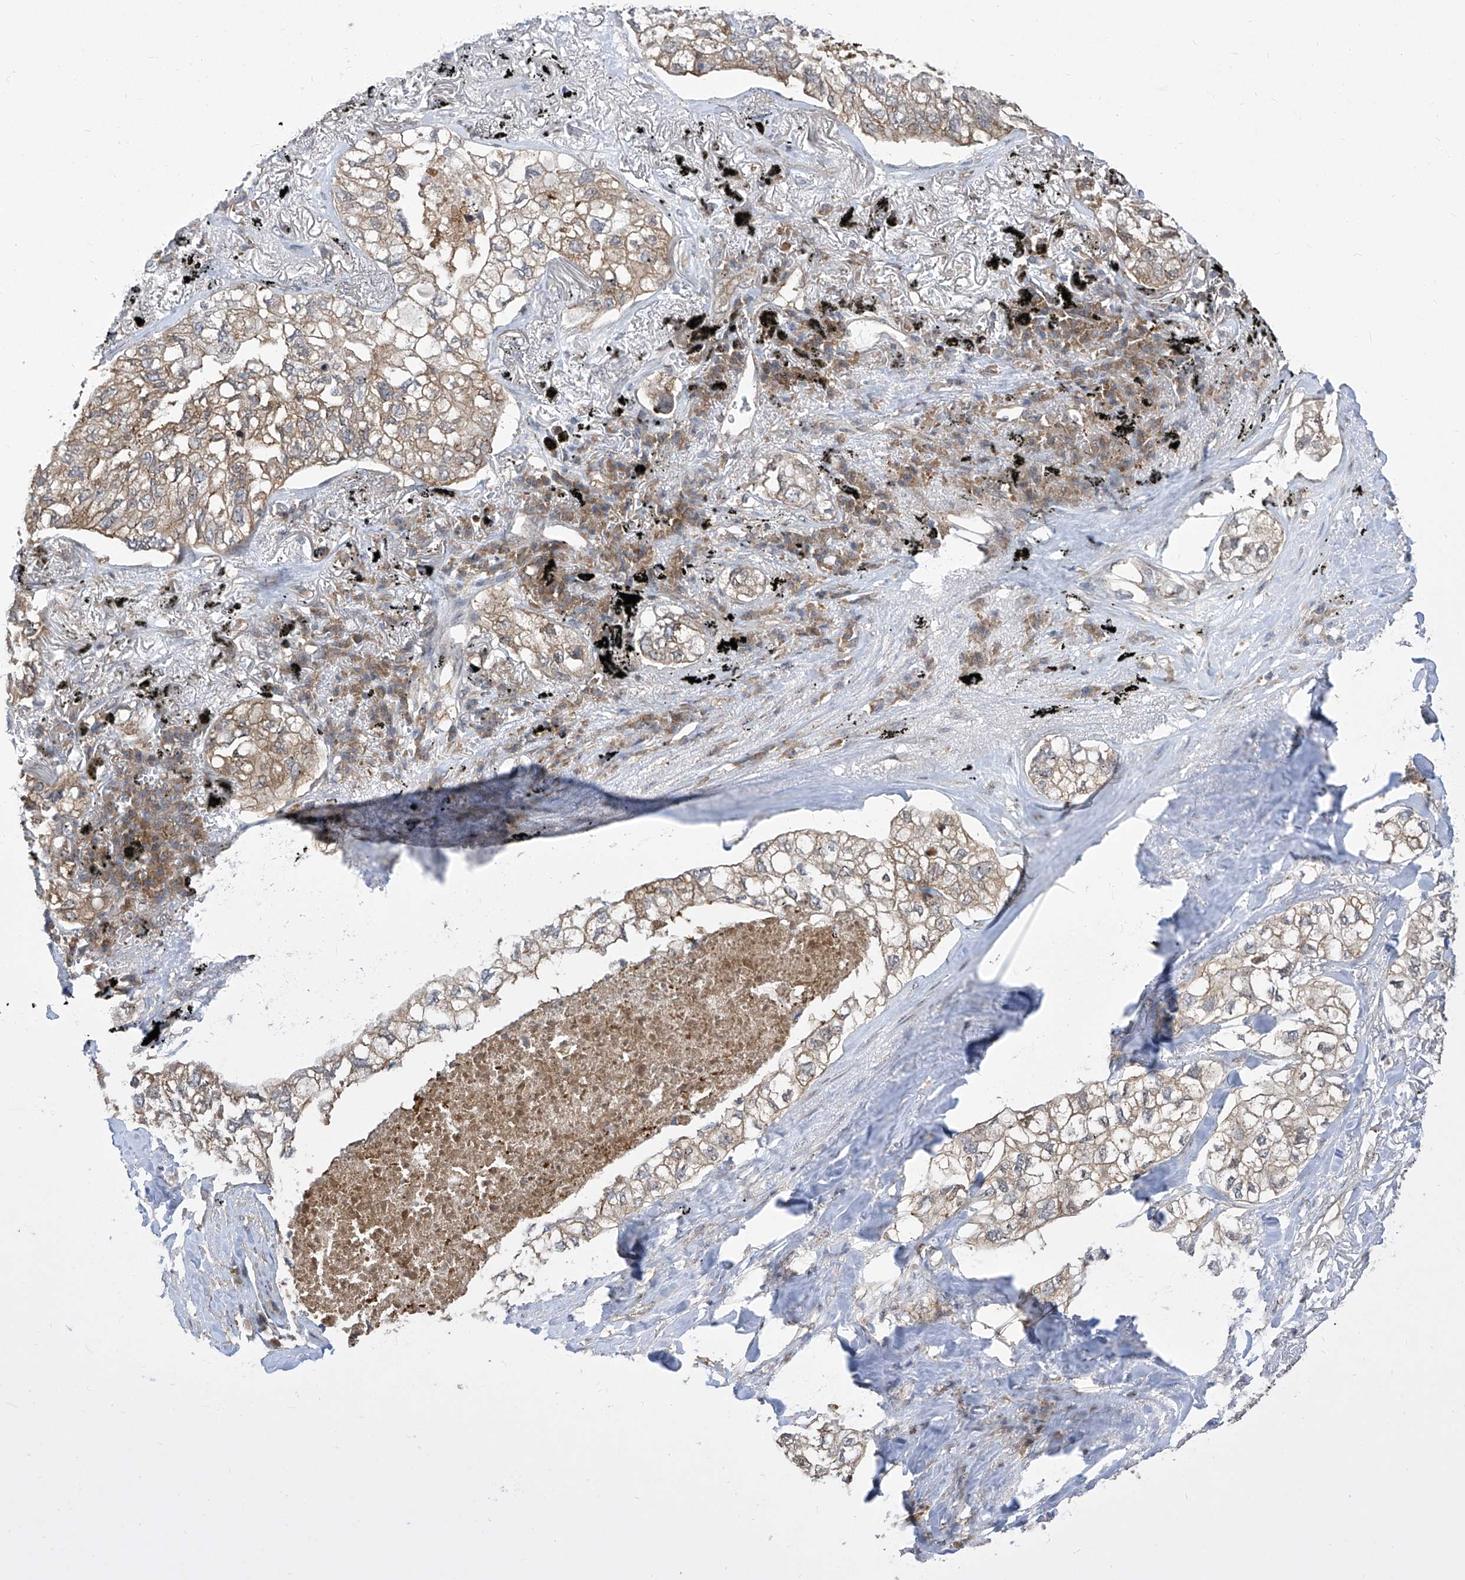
{"staining": {"intensity": "weak", "quantity": "25%-75%", "location": "cytoplasmic/membranous"}, "tissue": "lung cancer", "cell_type": "Tumor cells", "image_type": "cancer", "snomed": [{"axis": "morphology", "description": "Adenocarcinoma, NOS"}, {"axis": "topography", "description": "Lung"}], "caption": "Protein expression analysis of lung adenocarcinoma exhibits weak cytoplasmic/membranous staining in about 25%-75% of tumor cells.", "gene": "EIF3M", "patient": {"sex": "male", "age": 65}}